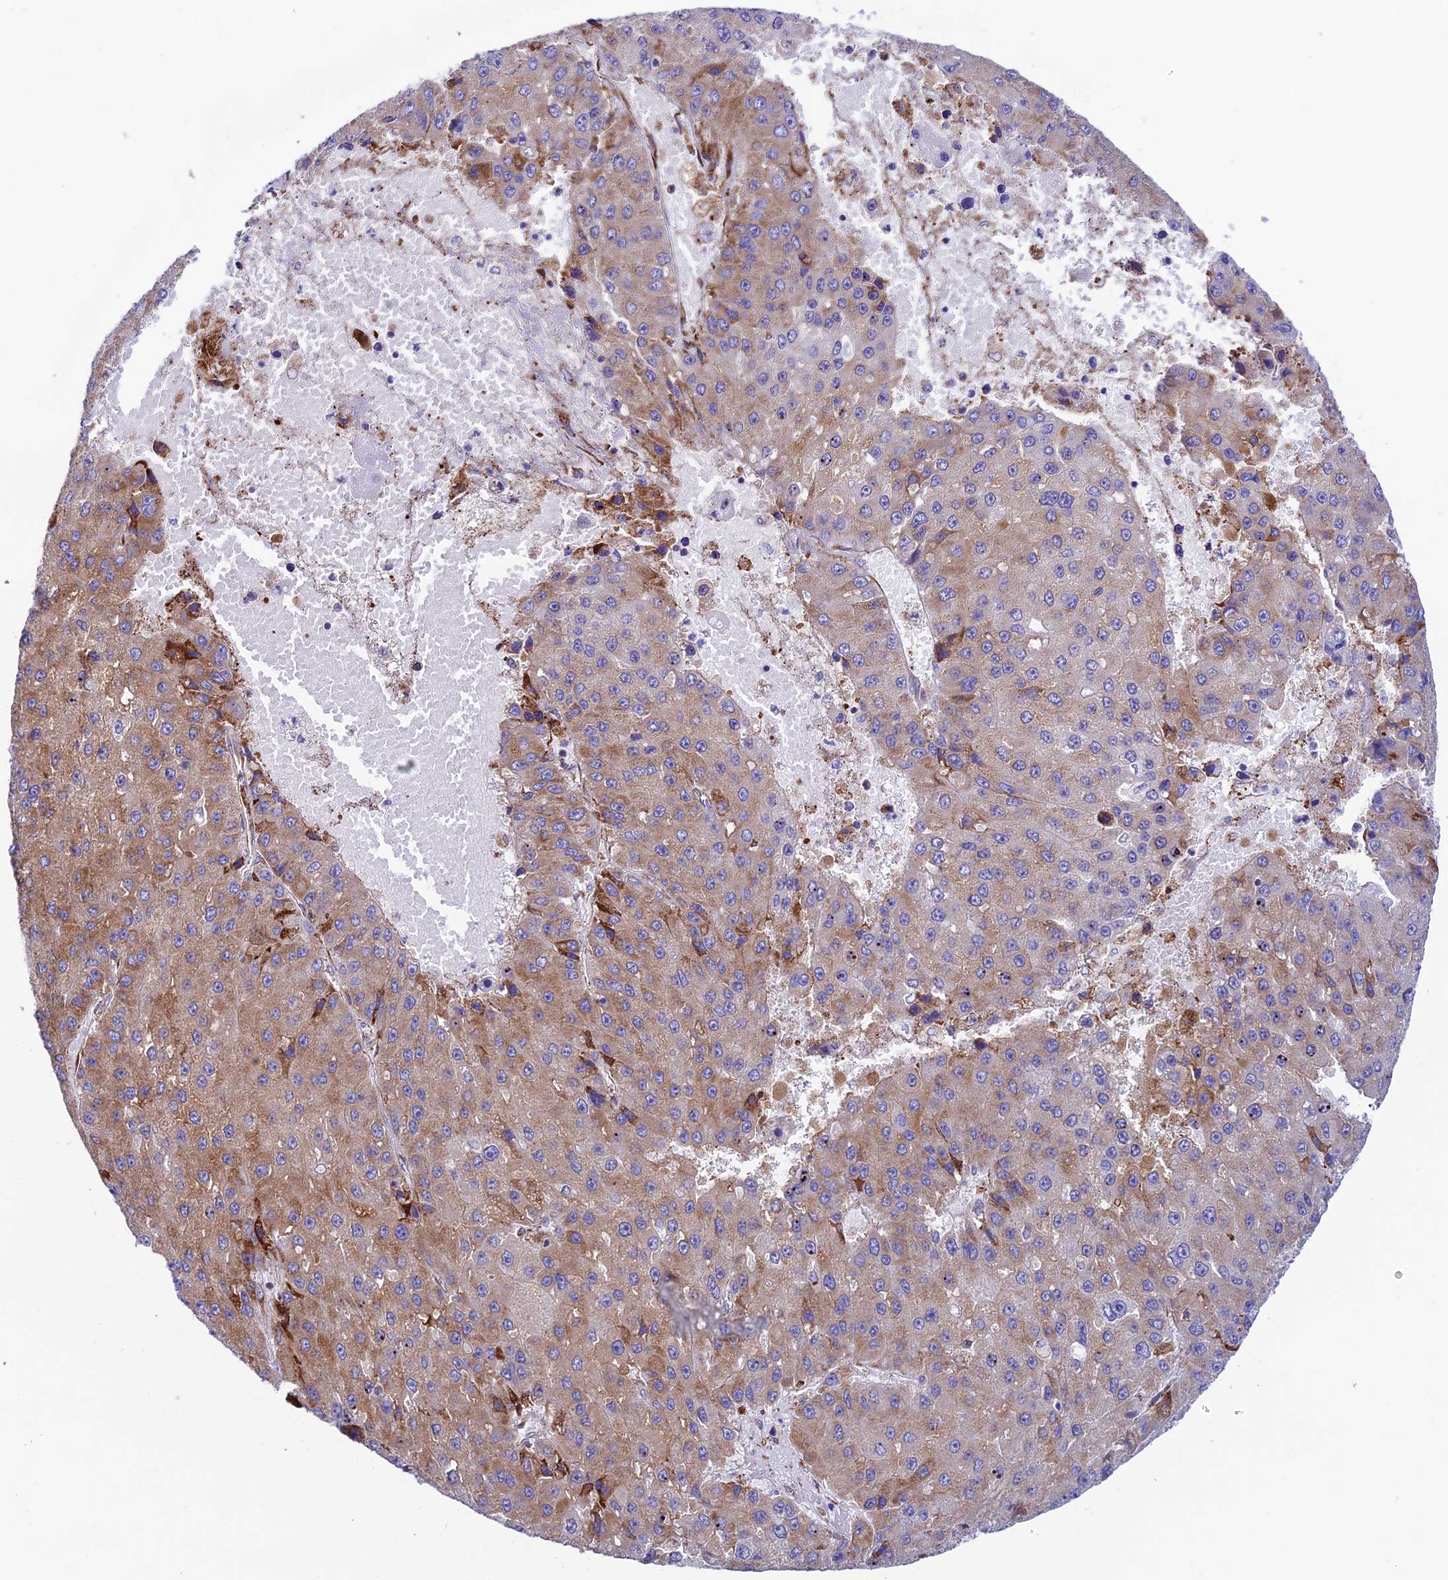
{"staining": {"intensity": "moderate", "quantity": "25%-75%", "location": "cytoplasmic/membranous"}, "tissue": "liver cancer", "cell_type": "Tumor cells", "image_type": "cancer", "snomed": [{"axis": "morphology", "description": "Carcinoma, Hepatocellular, NOS"}, {"axis": "topography", "description": "Liver"}], "caption": "Immunohistochemical staining of liver cancer demonstrates medium levels of moderate cytoplasmic/membranous protein expression in approximately 25%-75% of tumor cells.", "gene": "TUBGCP6", "patient": {"sex": "female", "age": 73}}